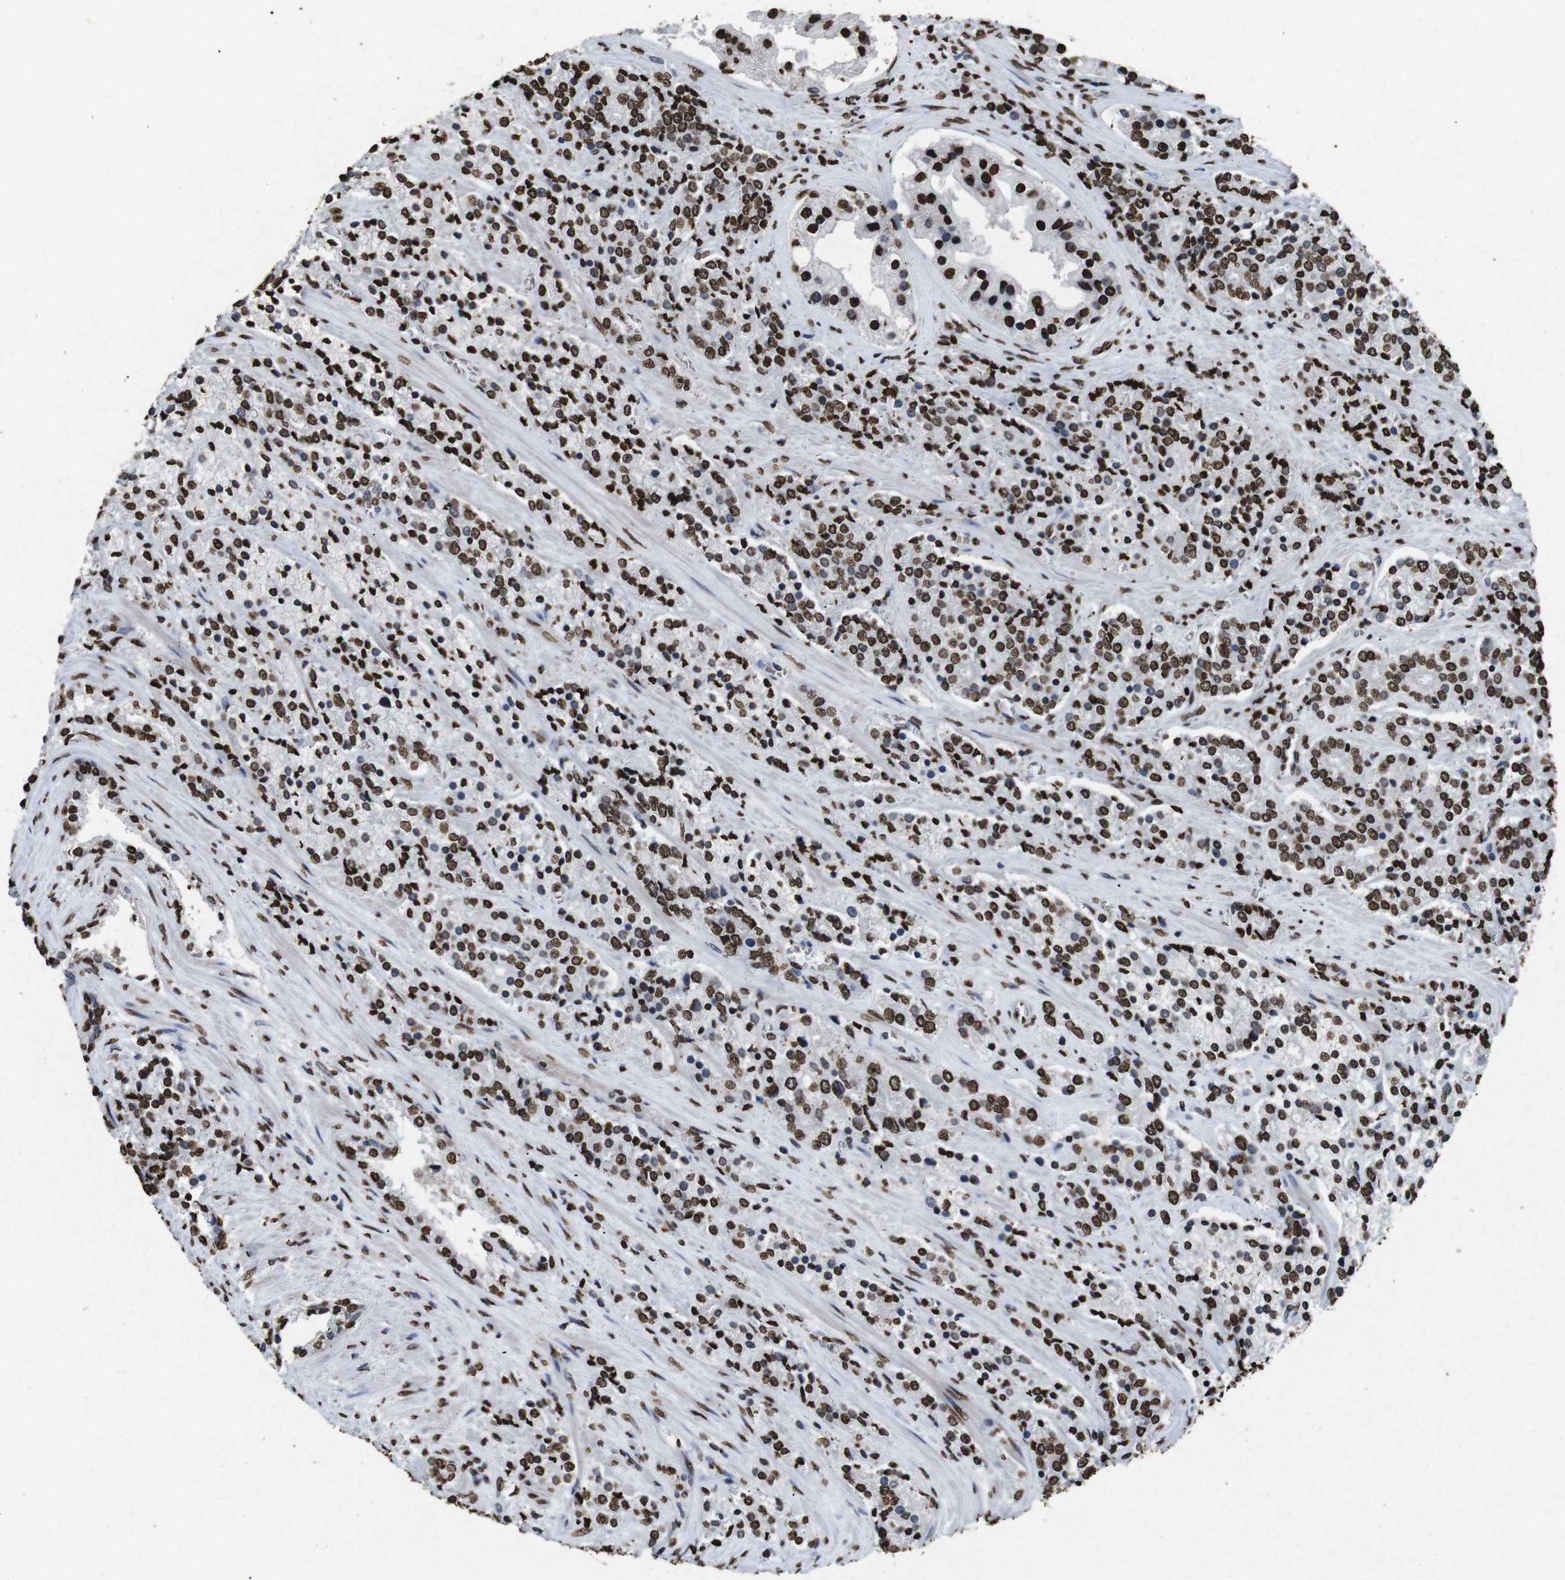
{"staining": {"intensity": "strong", "quantity": ">75%", "location": "nuclear"}, "tissue": "prostate cancer", "cell_type": "Tumor cells", "image_type": "cancer", "snomed": [{"axis": "morphology", "description": "Adenocarcinoma, High grade"}, {"axis": "topography", "description": "Prostate"}], "caption": "Immunohistochemistry micrograph of prostate cancer (high-grade adenocarcinoma) stained for a protein (brown), which demonstrates high levels of strong nuclear expression in about >75% of tumor cells.", "gene": "MDM2", "patient": {"sex": "male", "age": 71}}